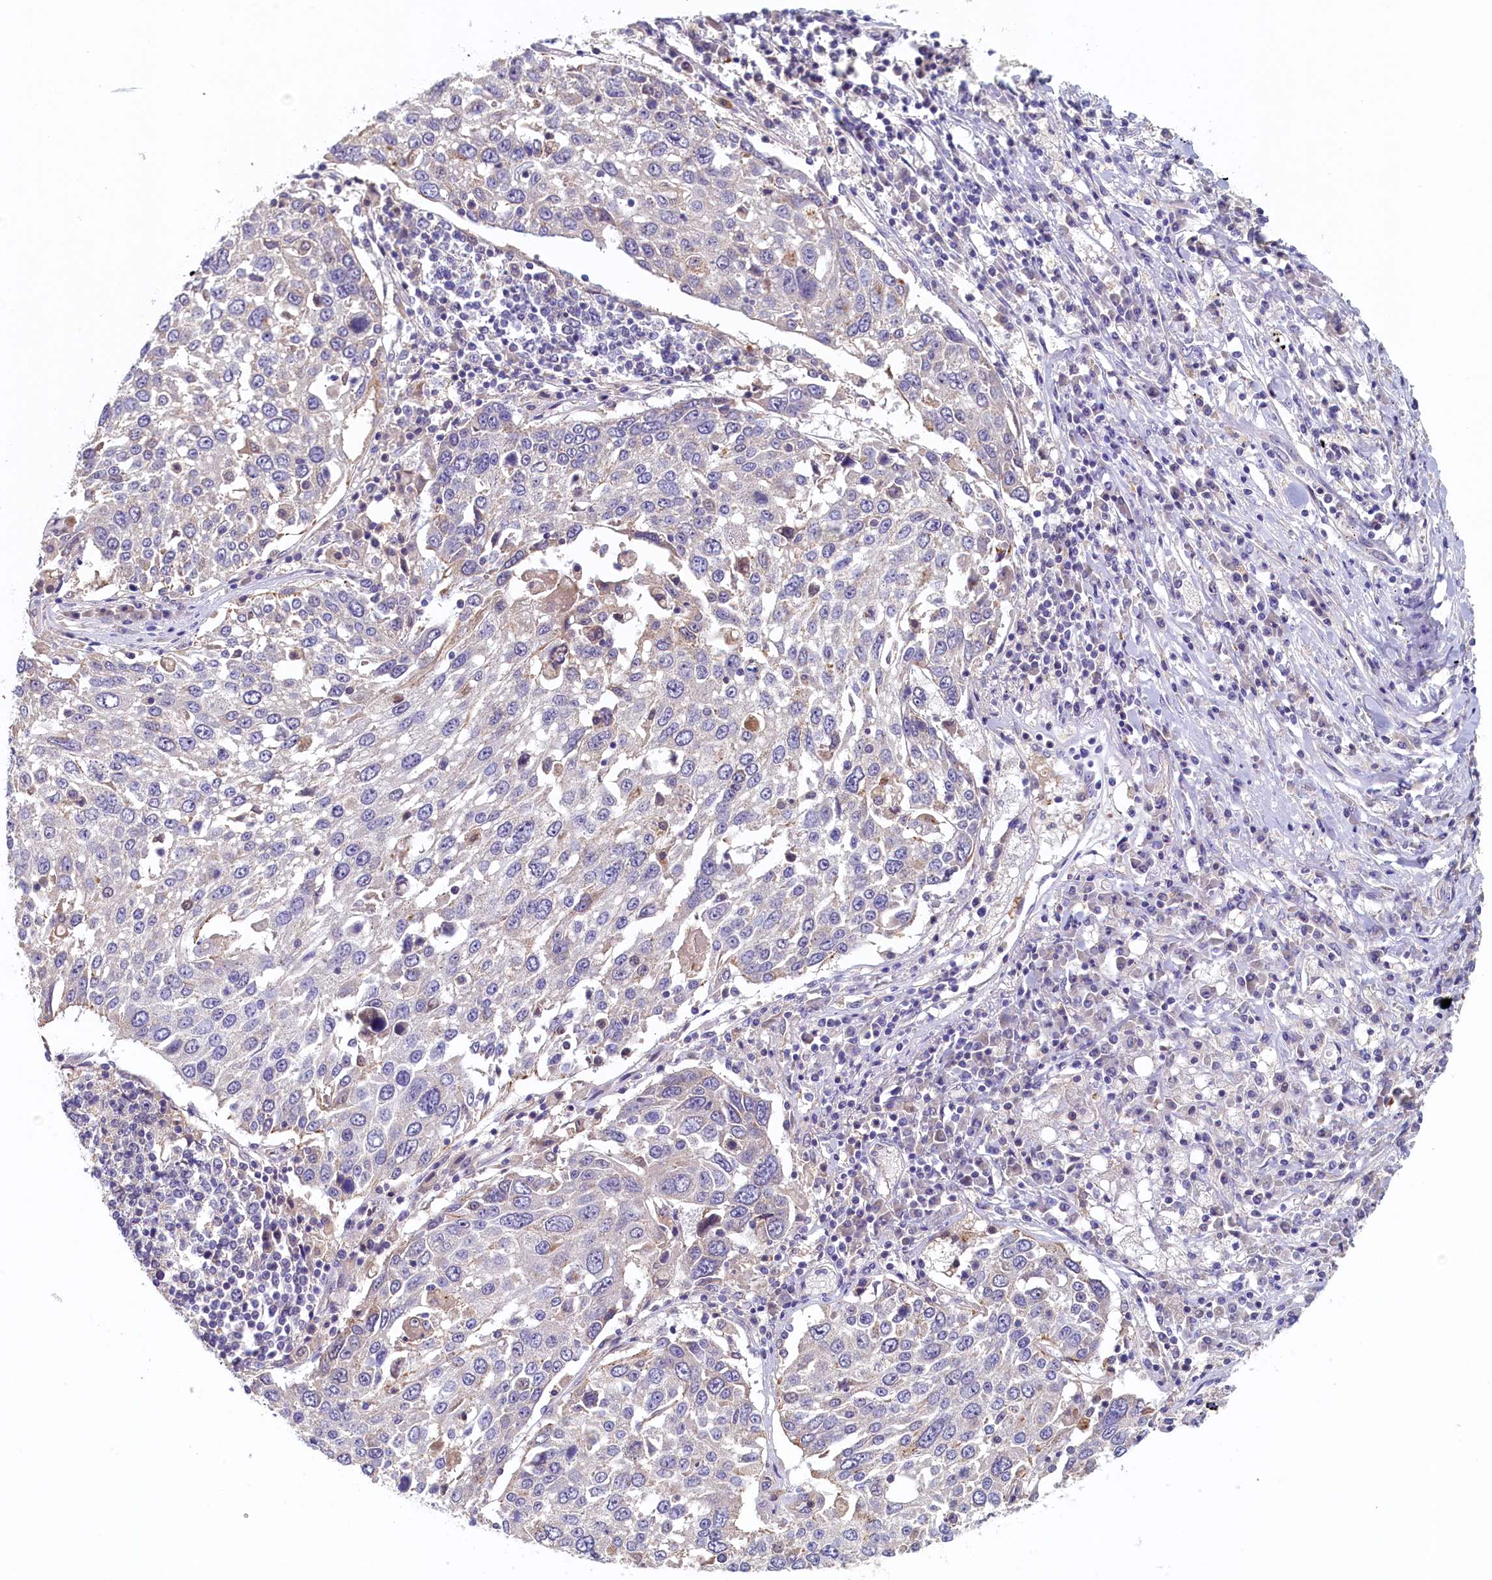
{"staining": {"intensity": "negative", "quantity": "none", "location": "none"}, "tissue": "lung cancer", "cell_type": "Tumor cells", "image_type": "cancer", "snomed": [{"axis": "morphology", "description": "Squamous cell carcinoma, NOS"}, {"axis": "topography", "description": "Lung"}], "caption": "Human squamous cell carcinoma (lung) stained for a protein using immunohistochemistry (IHC) shows no staining in tumor cells.", "gene": "NUBP2", "patient": {"sex": "male", "age": 65}}